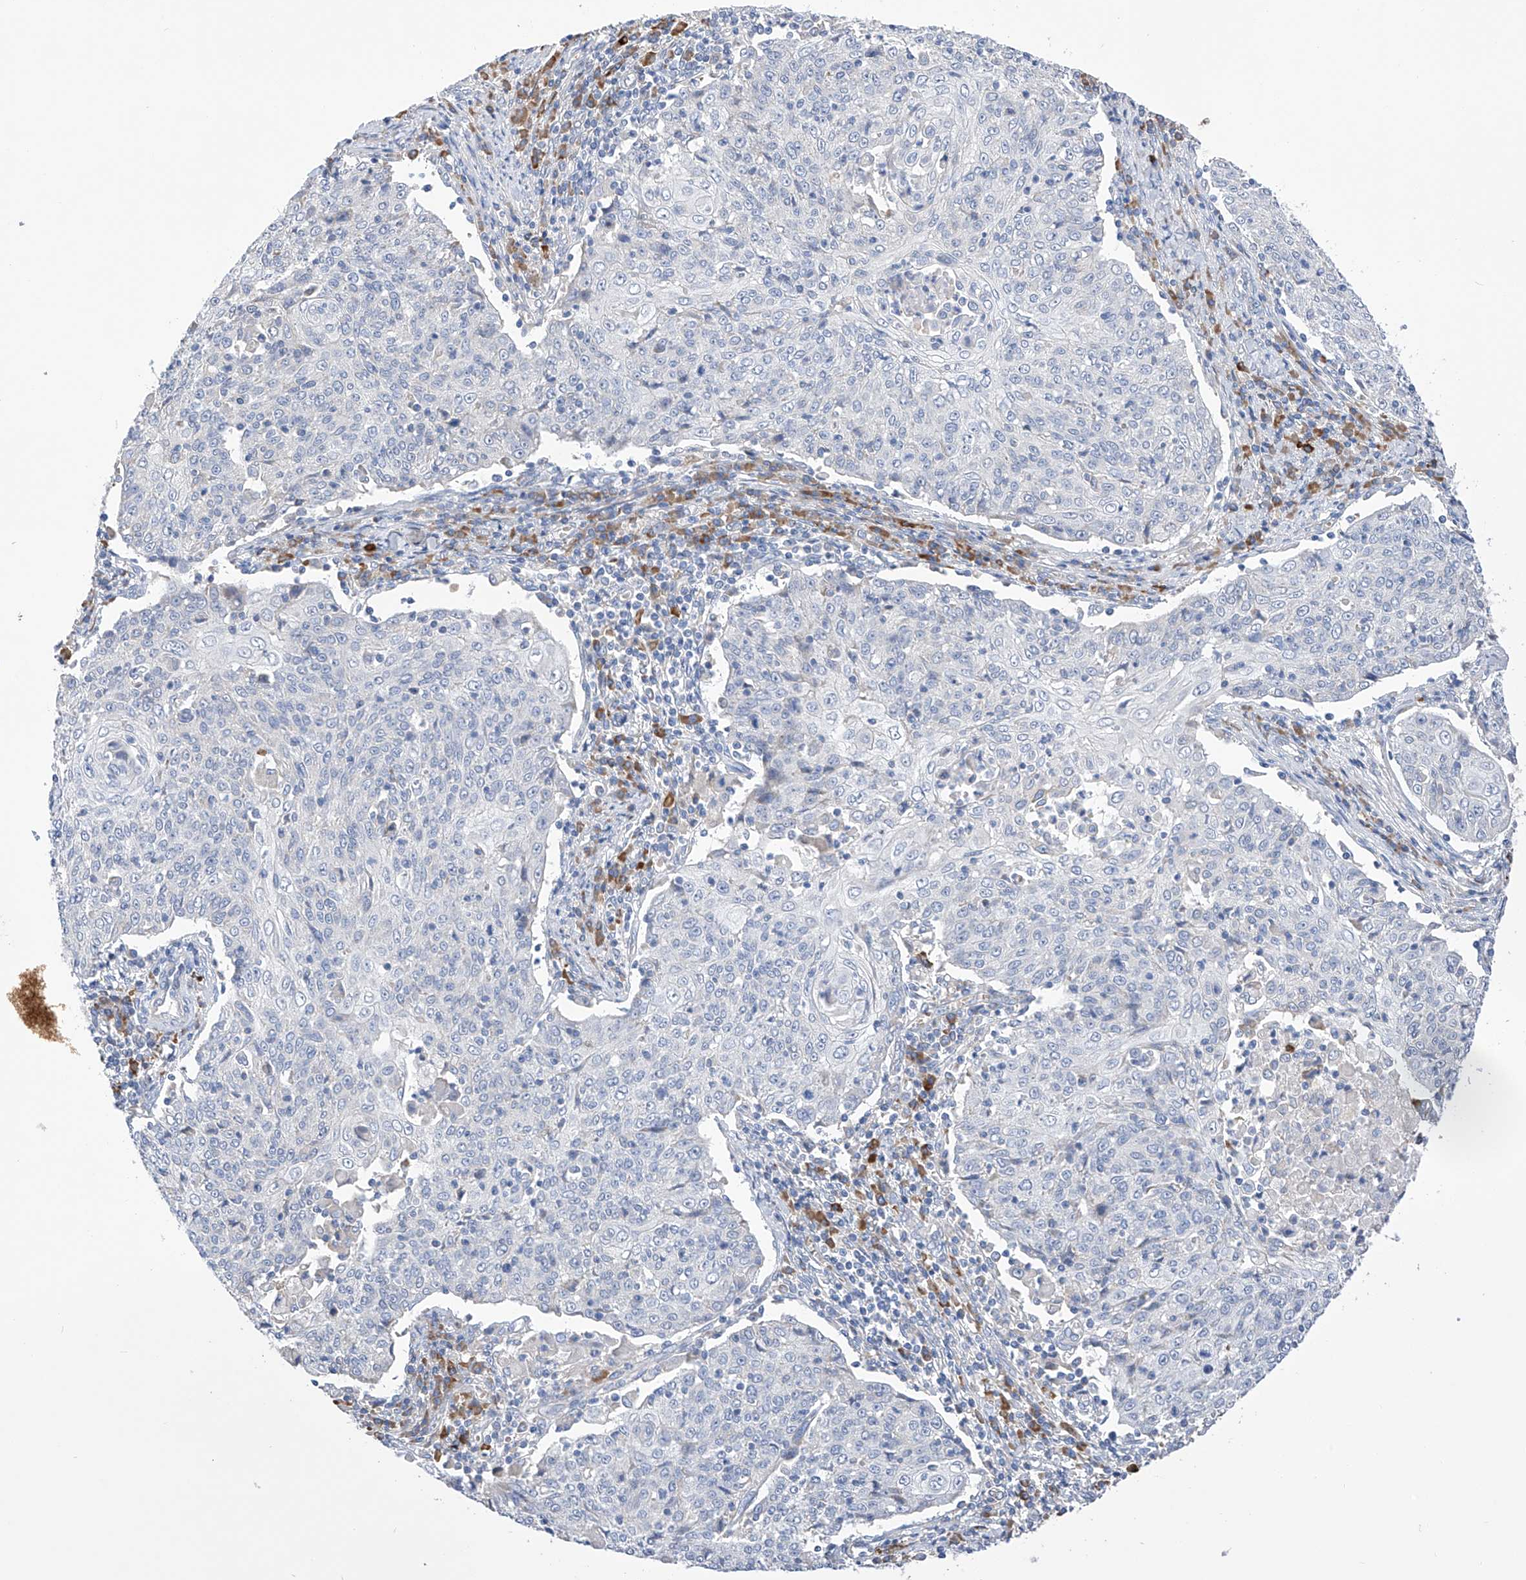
{"staining": {"intensity": "negative", "quantity": "none", "location": "none"}, "tissue": "cervical cancer", "cell_type": "Tumor cells", "image_type": "cancer", "snomed": [{"axis": "morphology", "description": "Squamous cell carcinoma, NOS"}, {"axis": "topography", "description": "Cervix"}], "caption": "This image is of cervical cancer stained with immunohistochemistry to label a protein in brown with the nuclei are counter-stained blue. There is no expression in tumor cells.", "gene": "NFATC4", "patient": {"sex": "female", "age": 48}}